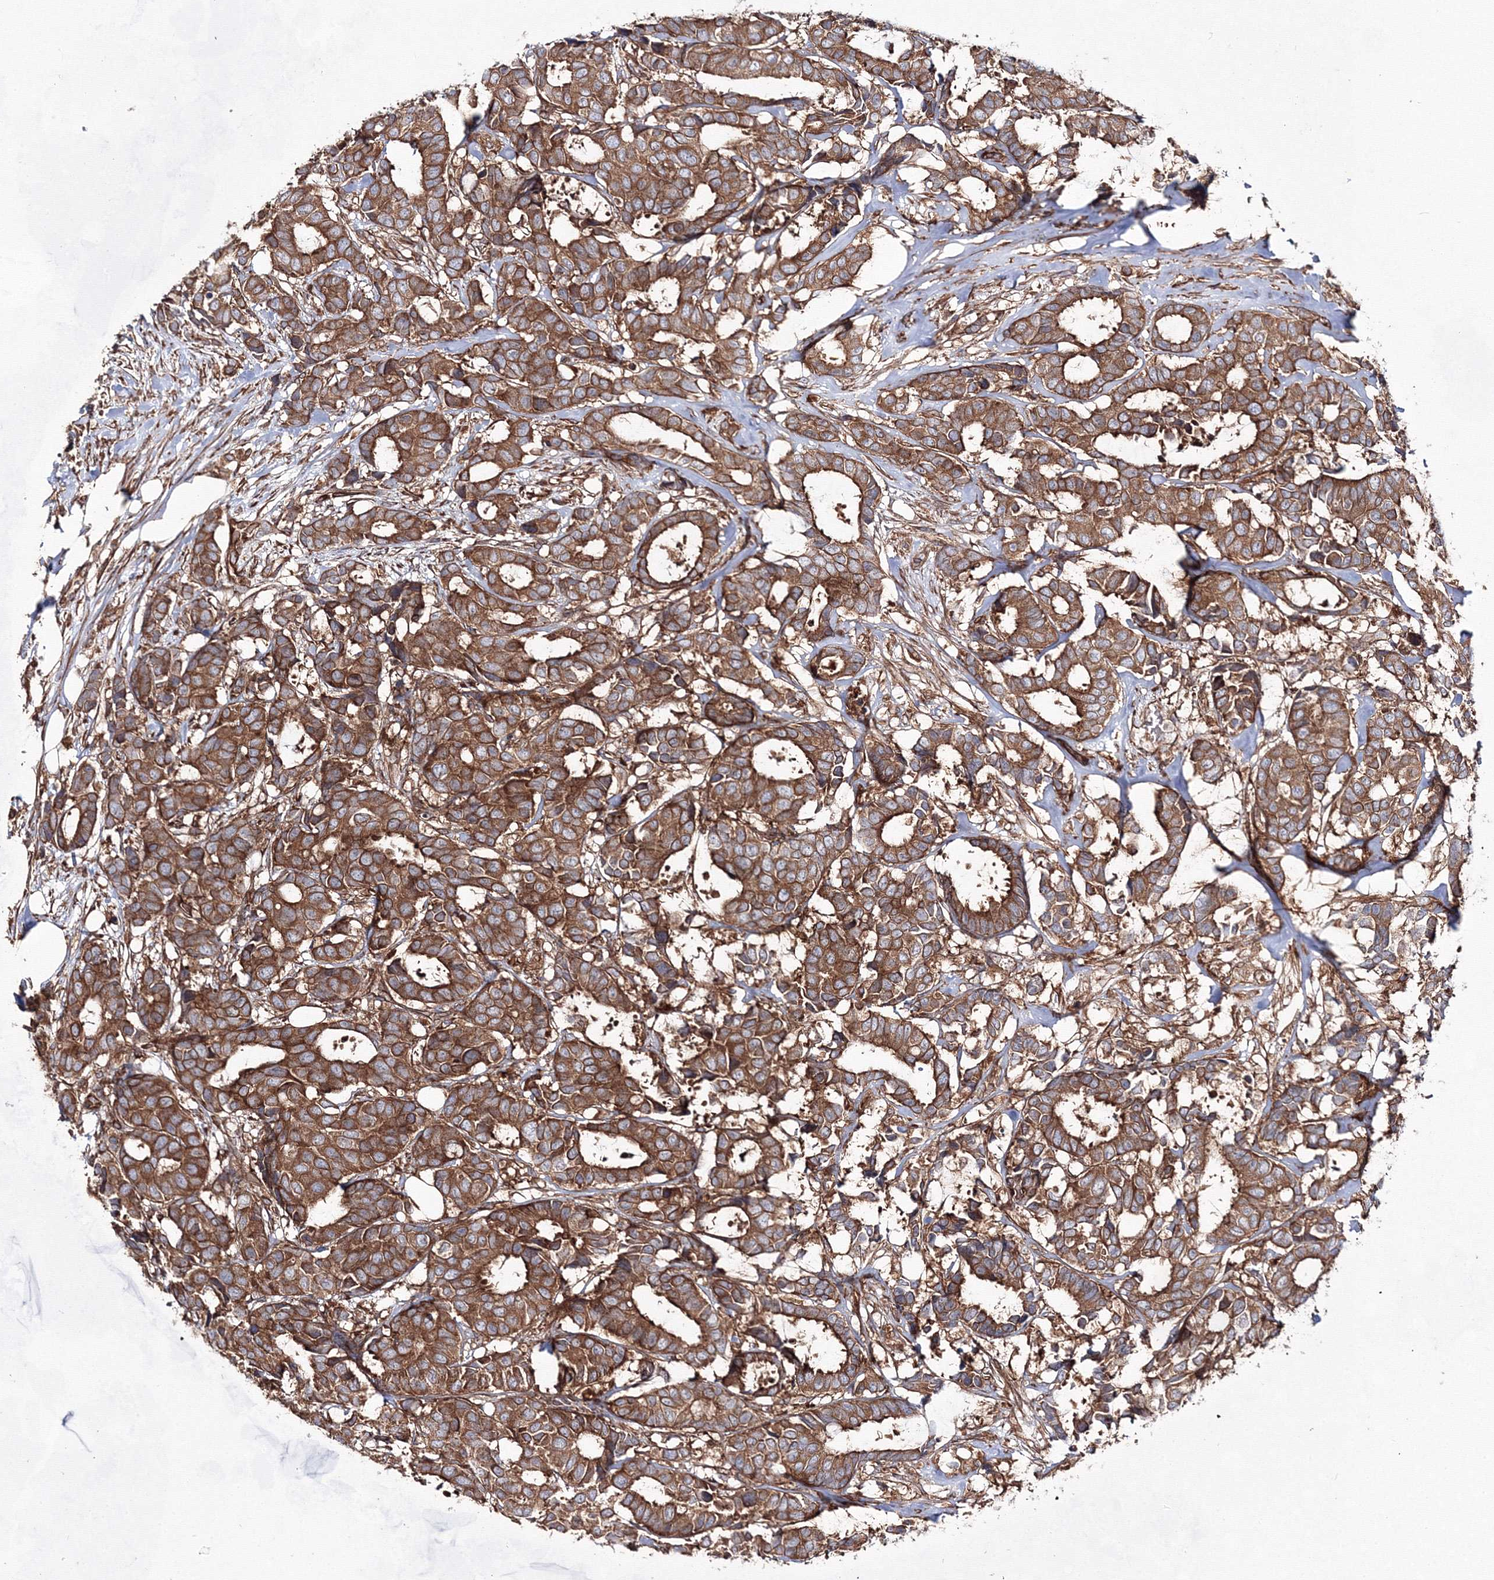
{"staining": {"intensity": "moderate", "quantity": ">75%", "location": "cytoplasmic/membranous"}, "tissue": "breast cancer", "cell_type": "Tumor cells", "image_type": "cancer", "snomed": [{"axis": "morphology", "description": "Duct carcinoma"}, {"axis": "topography", "description": "Breast"}], "caption": "The histopathology image displays staining of breast cancer, revealing moderate cytoplasmic/membranous protein positivity (brown color) within tumor cells. The protein is stained brown, and the nuclei are stained in blue (DAB IHC with brightfield microscopy, high magnification).", "gene": "EXOC6", "patient": {"sex": "female", "age": 87}}